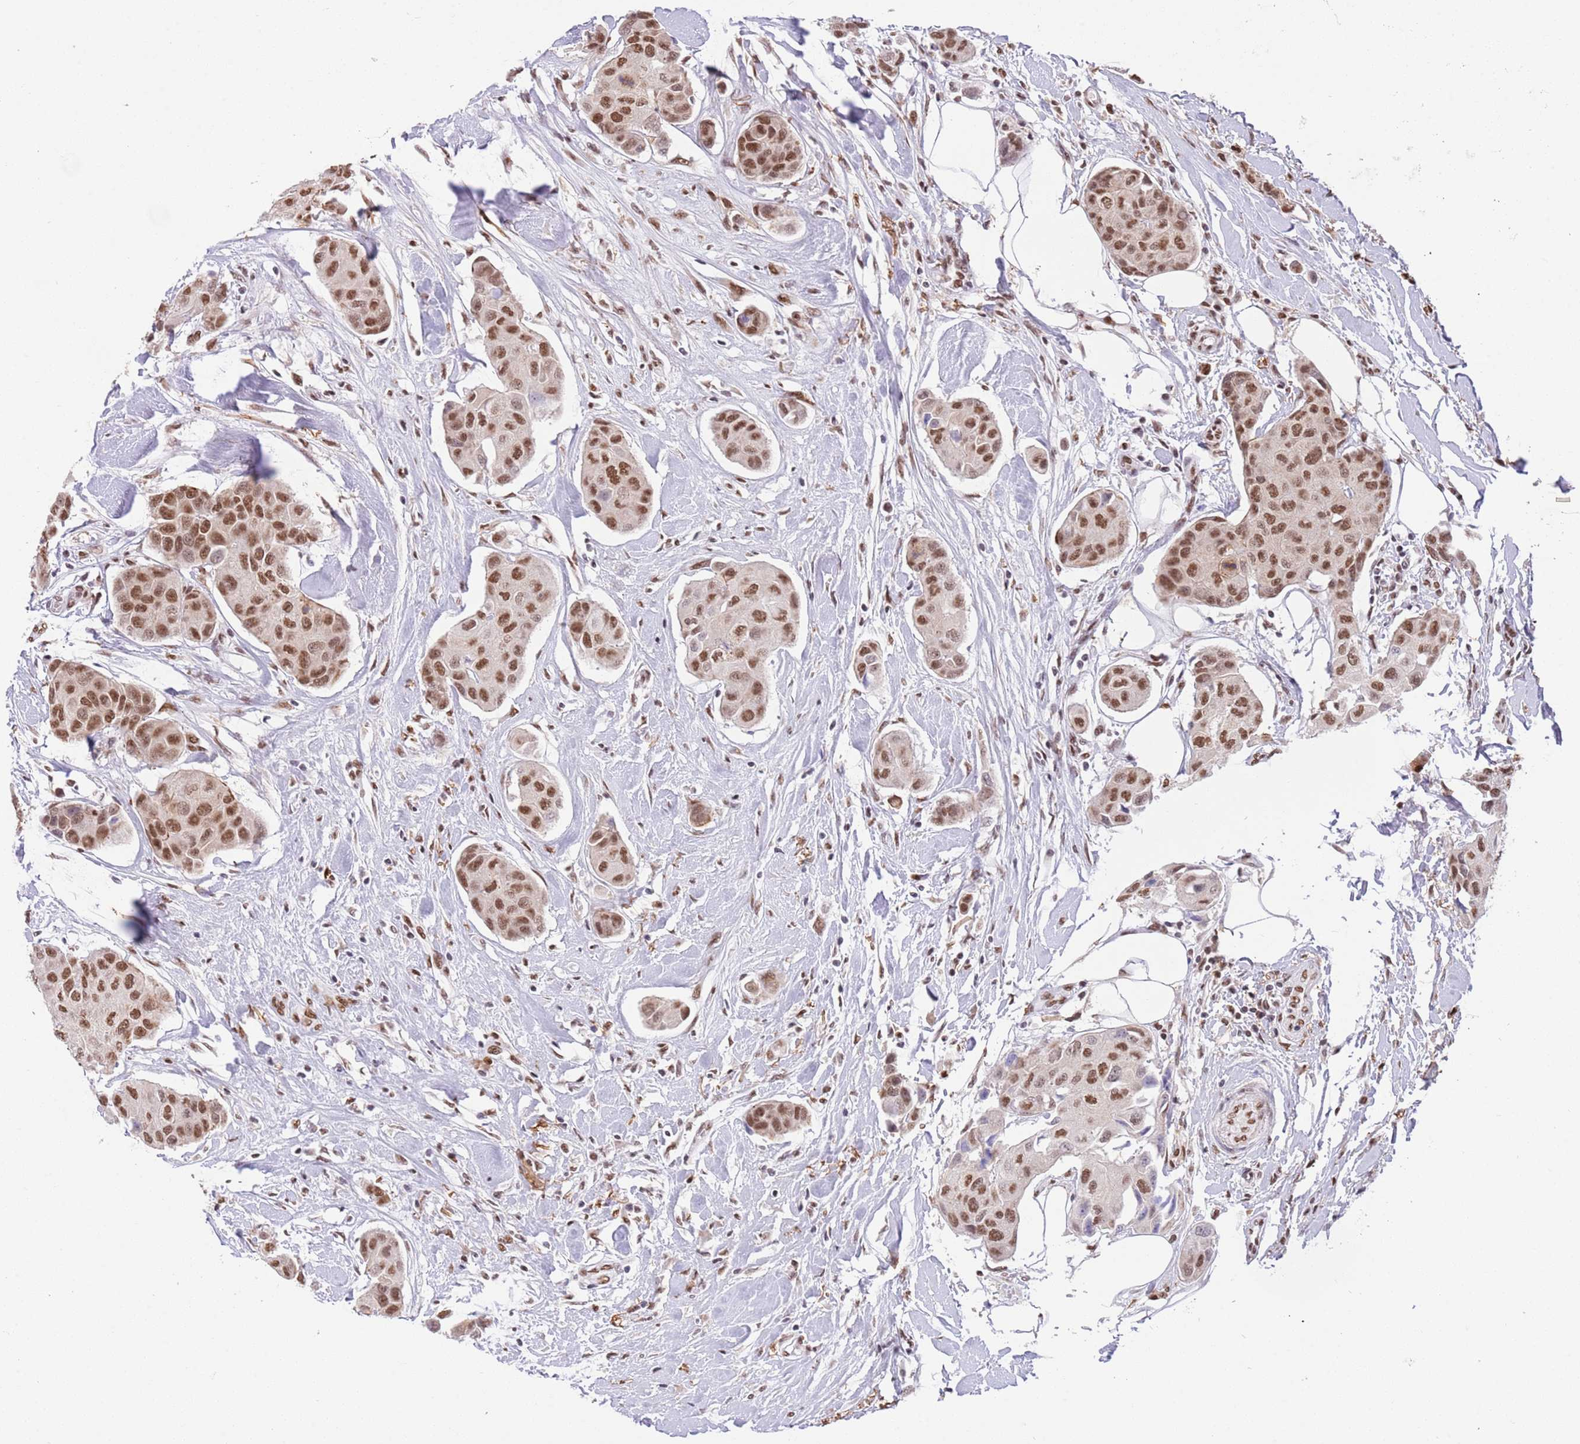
{"staining": {"intensity": "moderate", "quantity": ">75%", "location": "nuclear"}, "tissue": "breast cancer", "cell_type": "Tumor cells", "image_type": "cancer", "snomed": [{"axis": "morphology", "description": "Duct carcinoma"}, {"axis": "topography", "description": "Breast"}, {"axis": "topography", "description": "Lymph node"}], "caption": "Tumor cells demonstrate moderate nuclear staining in approximately >75% of cells in breast intraductal carcinoma.", "gene": "TRIM32", "patient": {"sex": "female", "age": 80}}